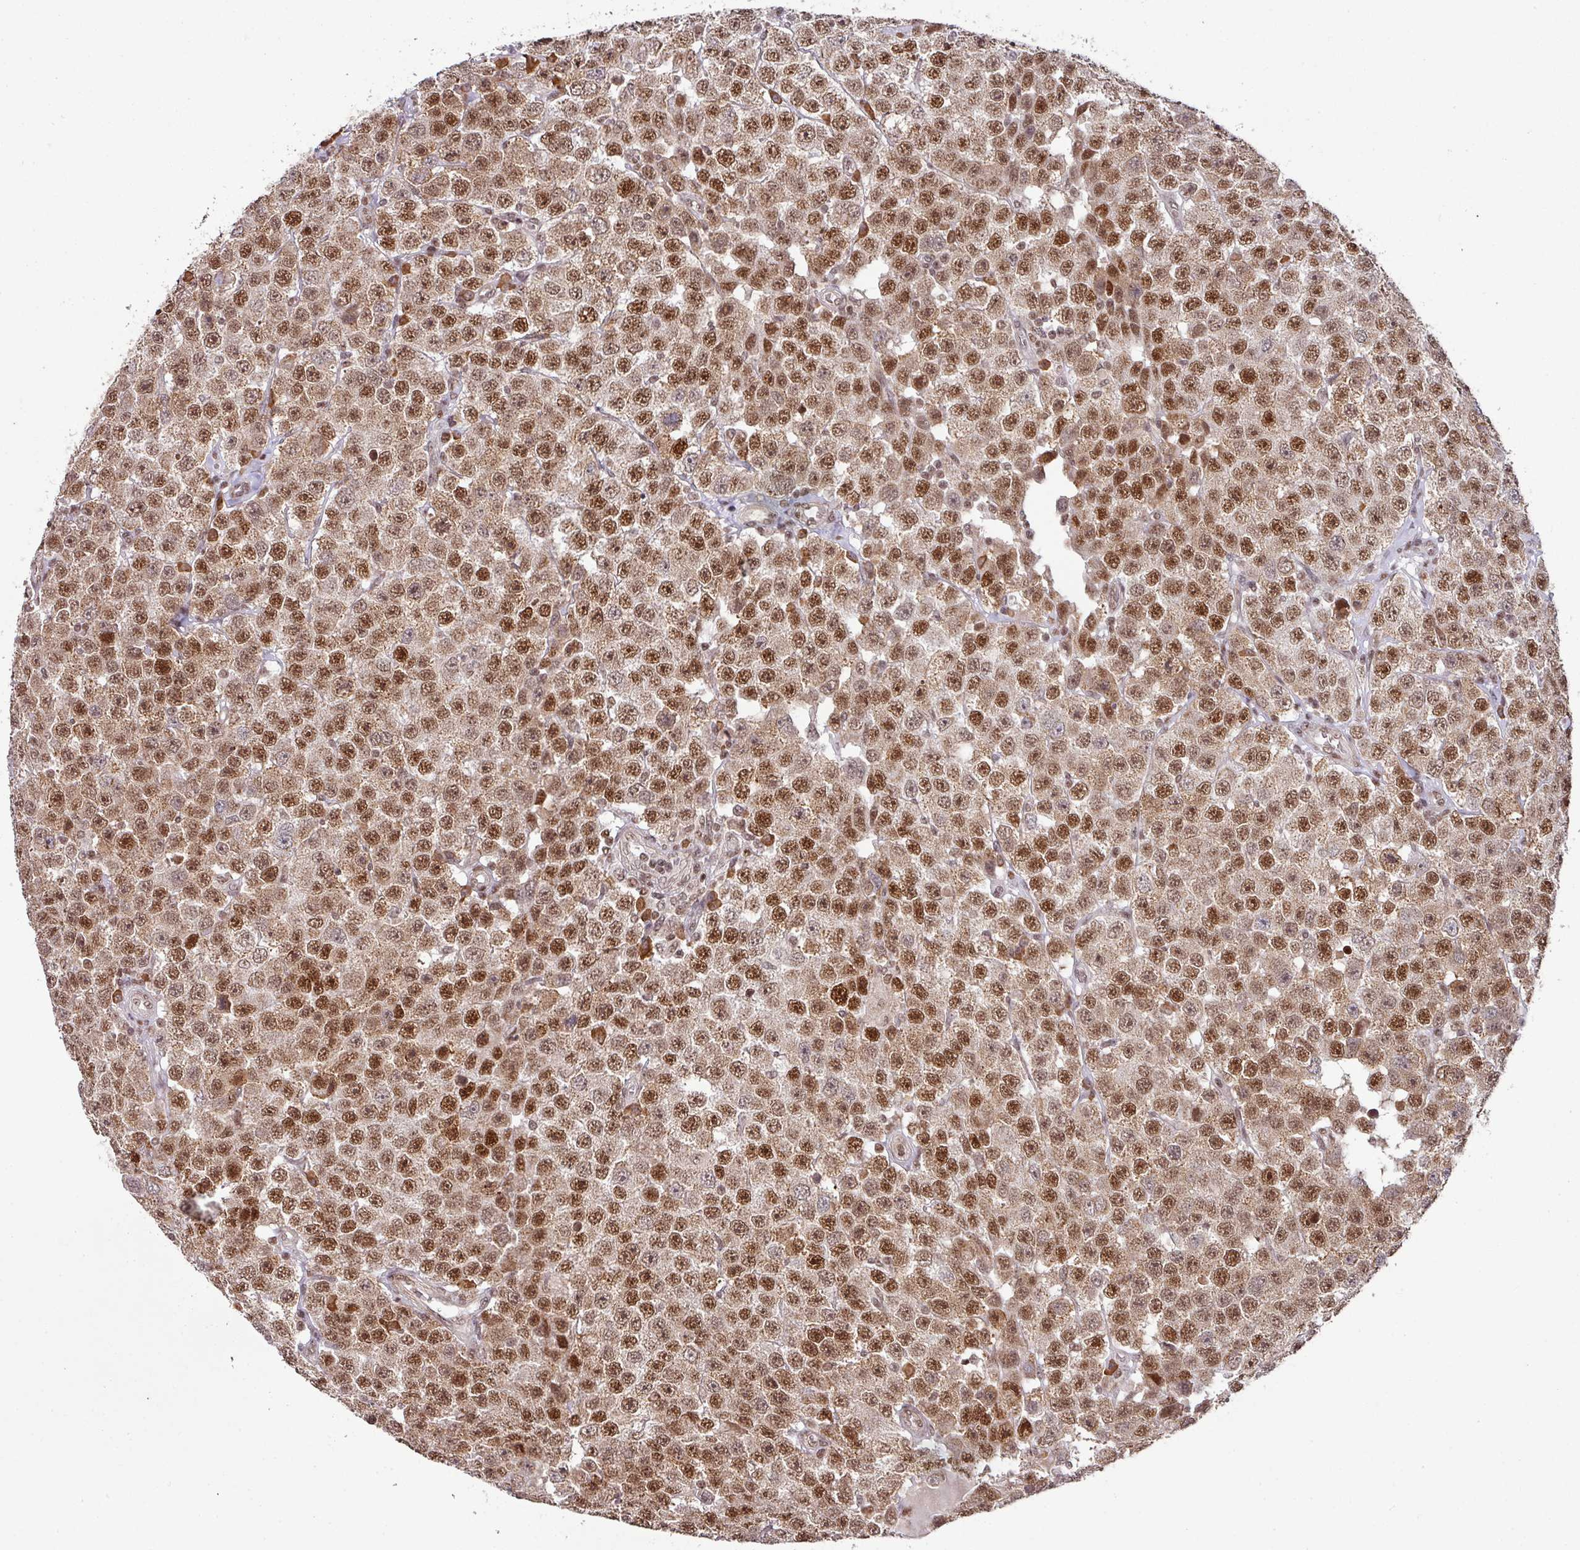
{"staining": {"intensity": "moderate", "quantity": ">75%", "location": "nuclear"}, "tissue": "testis cancer", "cell_type": "Tumor cells", "image_type": "cancer", "snomed": [{"axis": "morphology", "description": "Seminoma, NOS"}, {"axis": "topography", "description": "Testis"}], "caption": "Moderate nuclear protein staining is seen in about >75% of tumor cells in seminoma (testis).", "gene": "PHF23", "patient": {"sex": "male", "age": 28}}